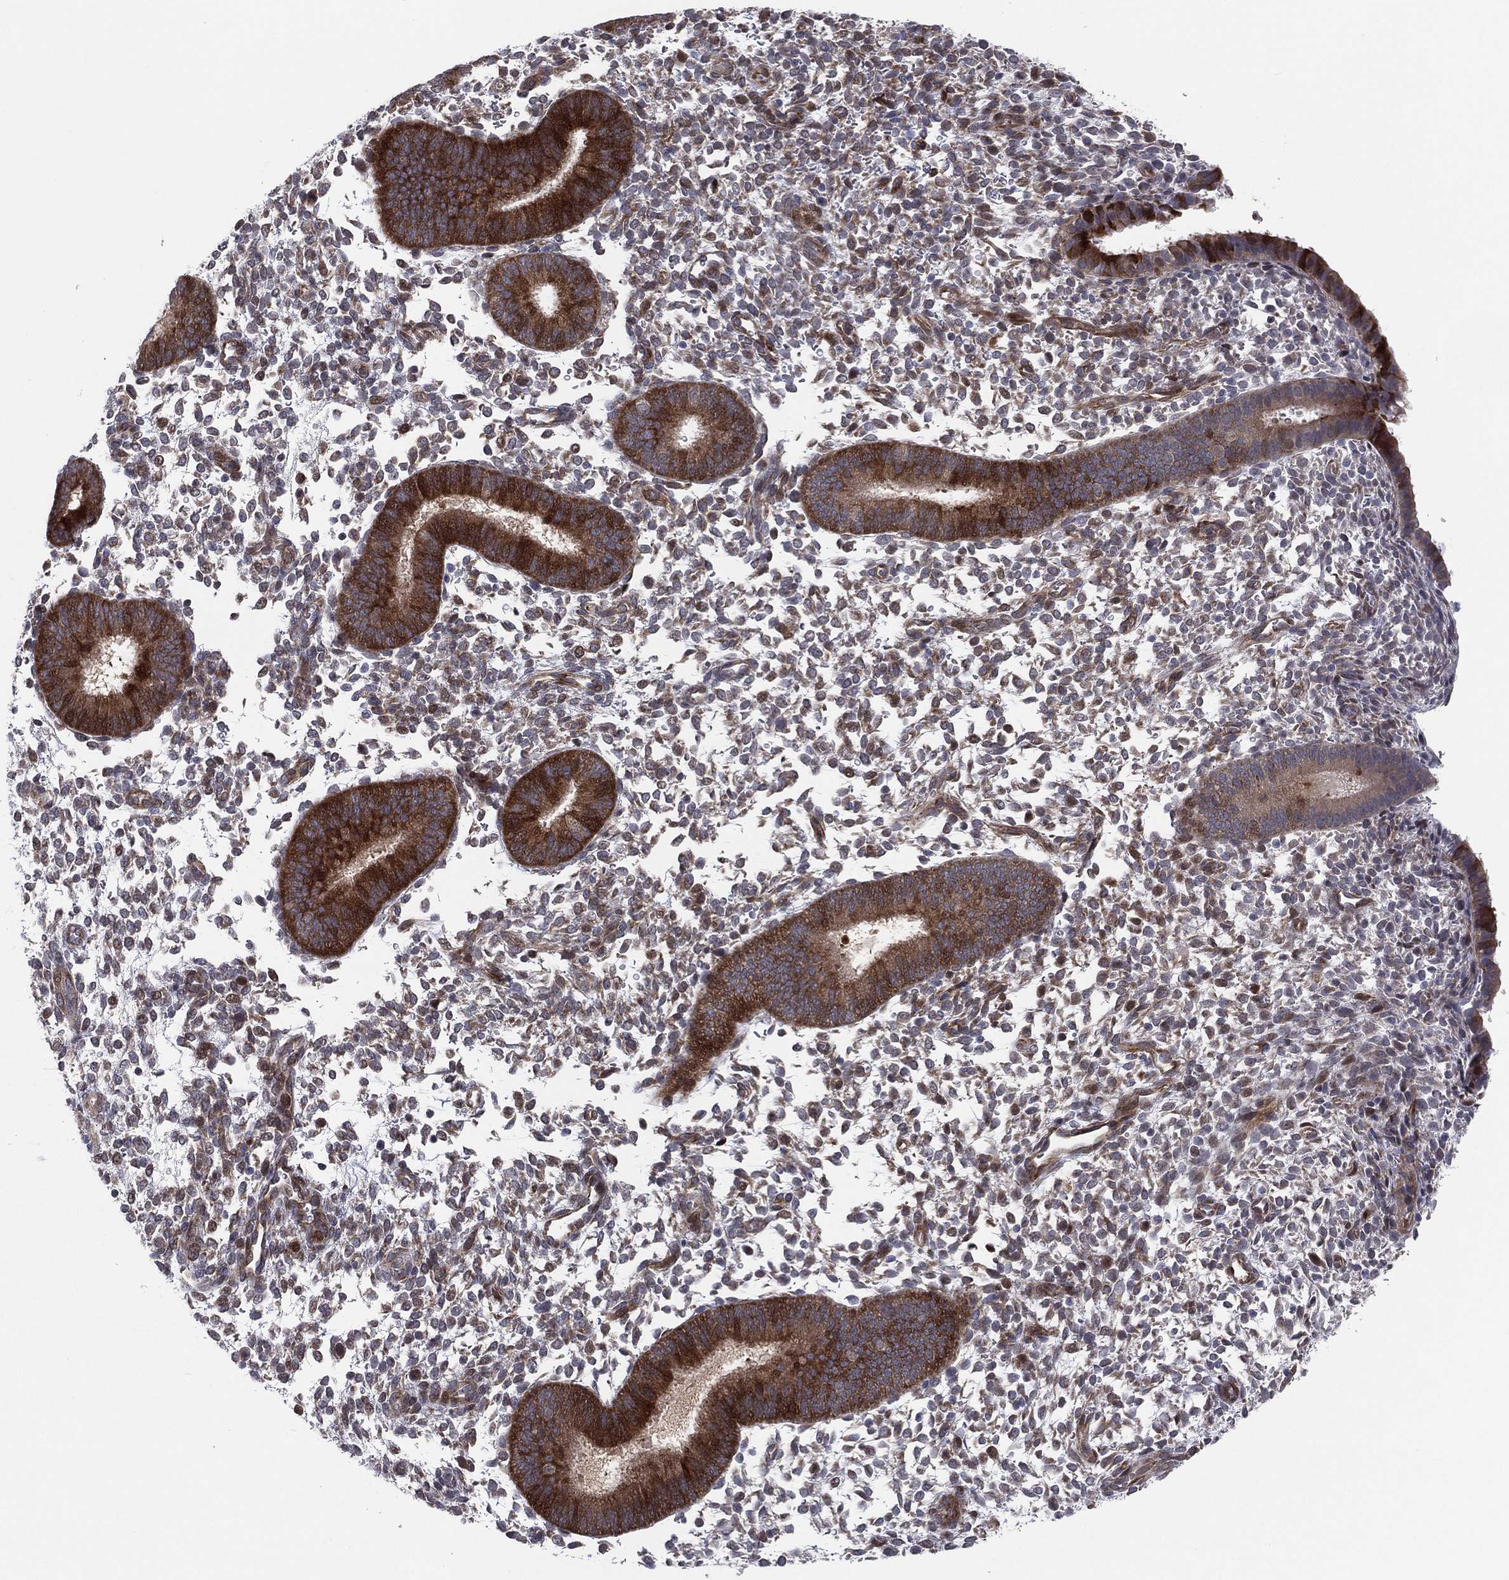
{"staining": {"intensity": "moderate", "quantity": "<25%", "location": "cytoplasmic/membranous"}, "tissue": "endometrium", "cell_type": "Cells in endometrial stroma", "image_type": "normal", "snomed": [{"axis": "morphology", "description": "Normal tissue, NOS"}, {"axis": "topography", "description": "Endometrium"}], "caption": "Immunohistochemistry of unremarkable endometrium demonstrates low levels of moderate cytoplasmic/membranous expression in about <25% of cells in endometrial stroma. (DAB IHC, brown staining for protein, blue staining for nuclei).", "gene": "UTP14A", "patient": {"sex": "female", "age": 39}}